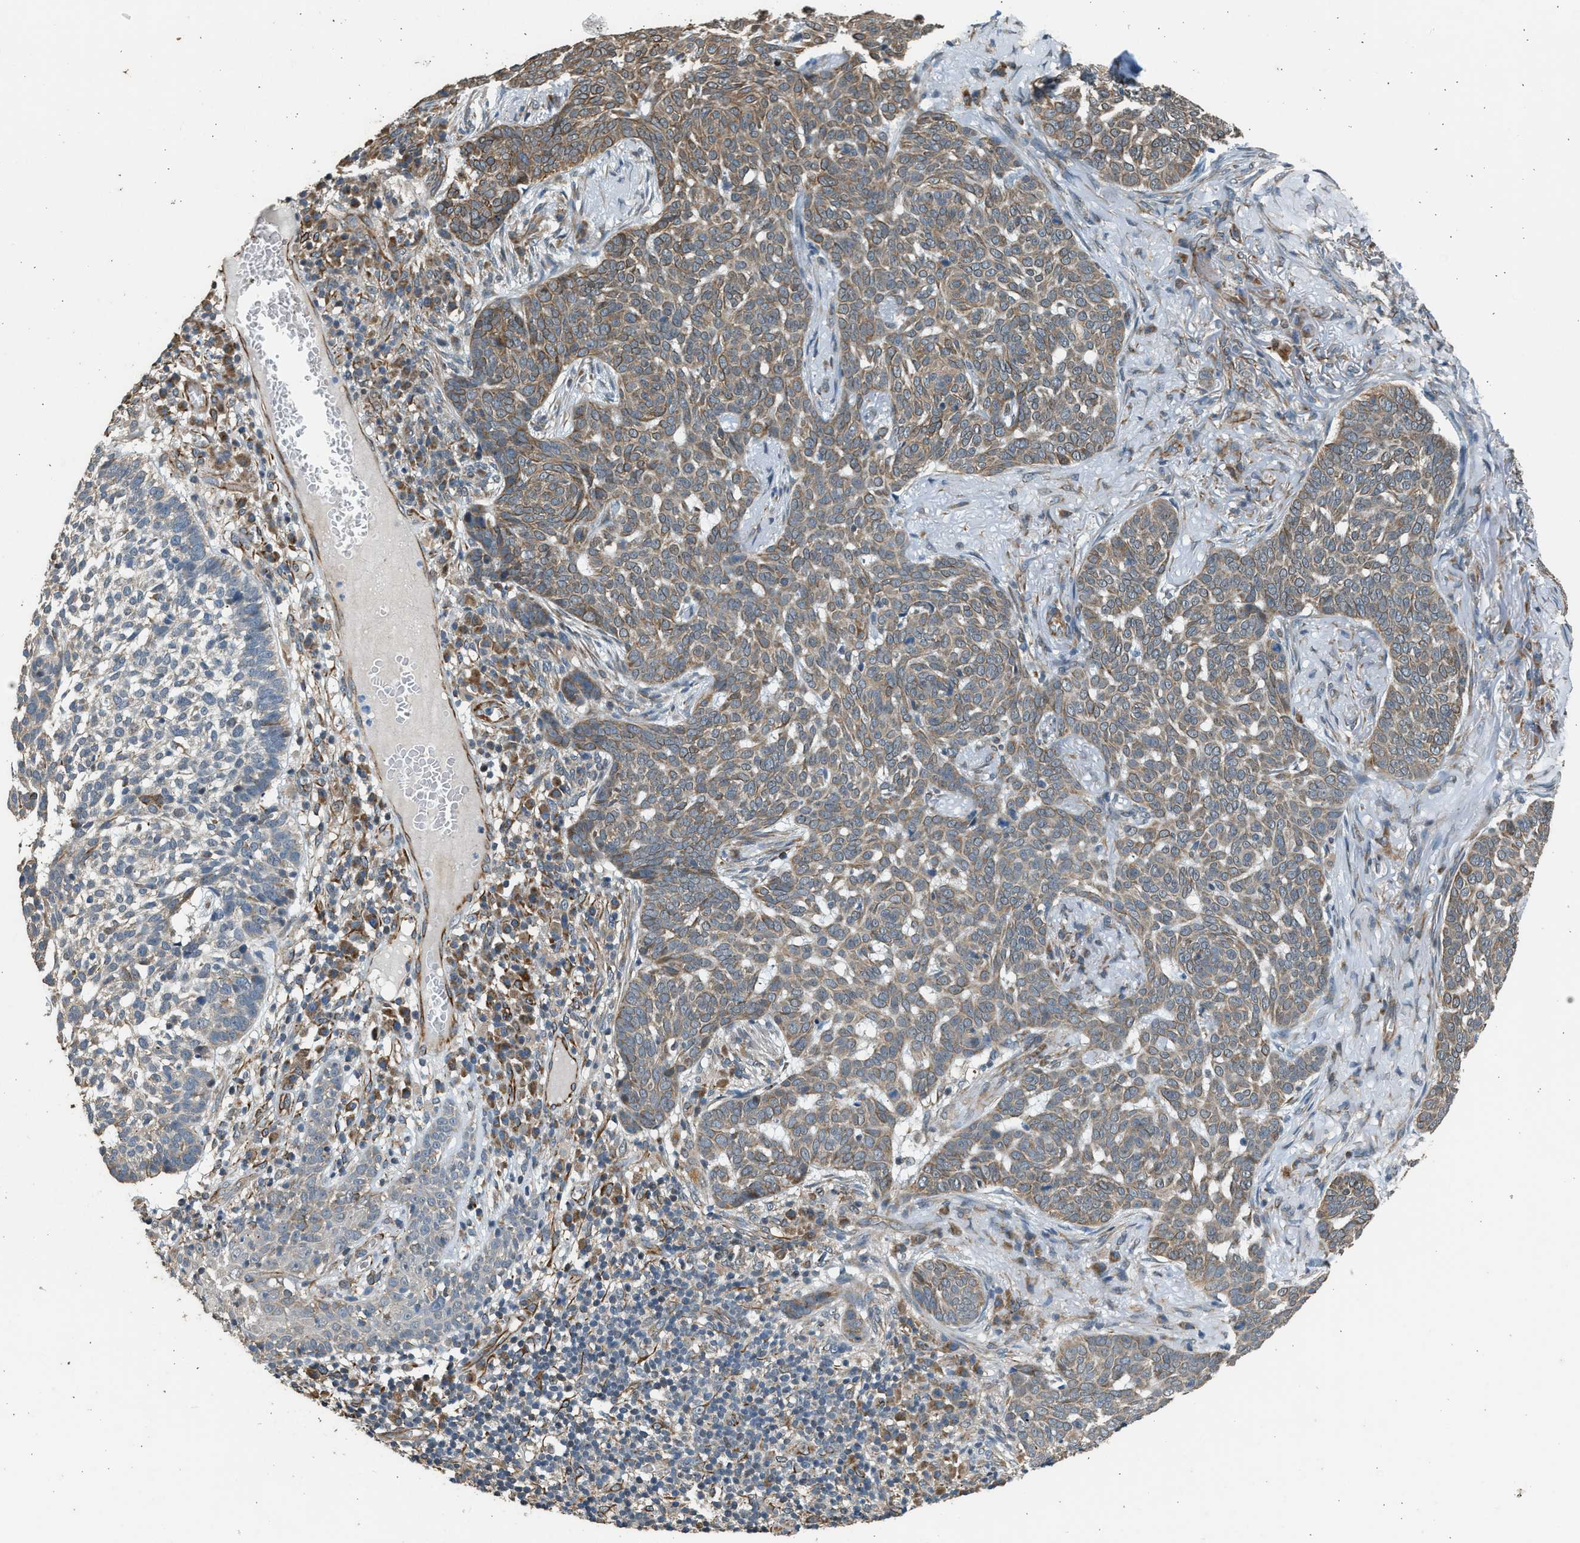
{"staining": {"intensity": "weak", "quantity": ">75%", "location": "cytoplasmic/membranous"}, "tissue": "skin cancer", "cell_type": "Tumor cells", "image_type": "cancer", "snomed": [{"axis": "morphology", "description": "Basal cell carcinoma"}, {"axis": "topography", "description": "Skin"}], "caption": "IHC image of skin cancer (basal cell carcinoma) stained for a protein (brown), which reveals low levels of weak cytoplasmic/membranous expression in approximately >75% of tumor cells.", "gene": "PCLO", "patient": {"sex": "male", "age": 85}}